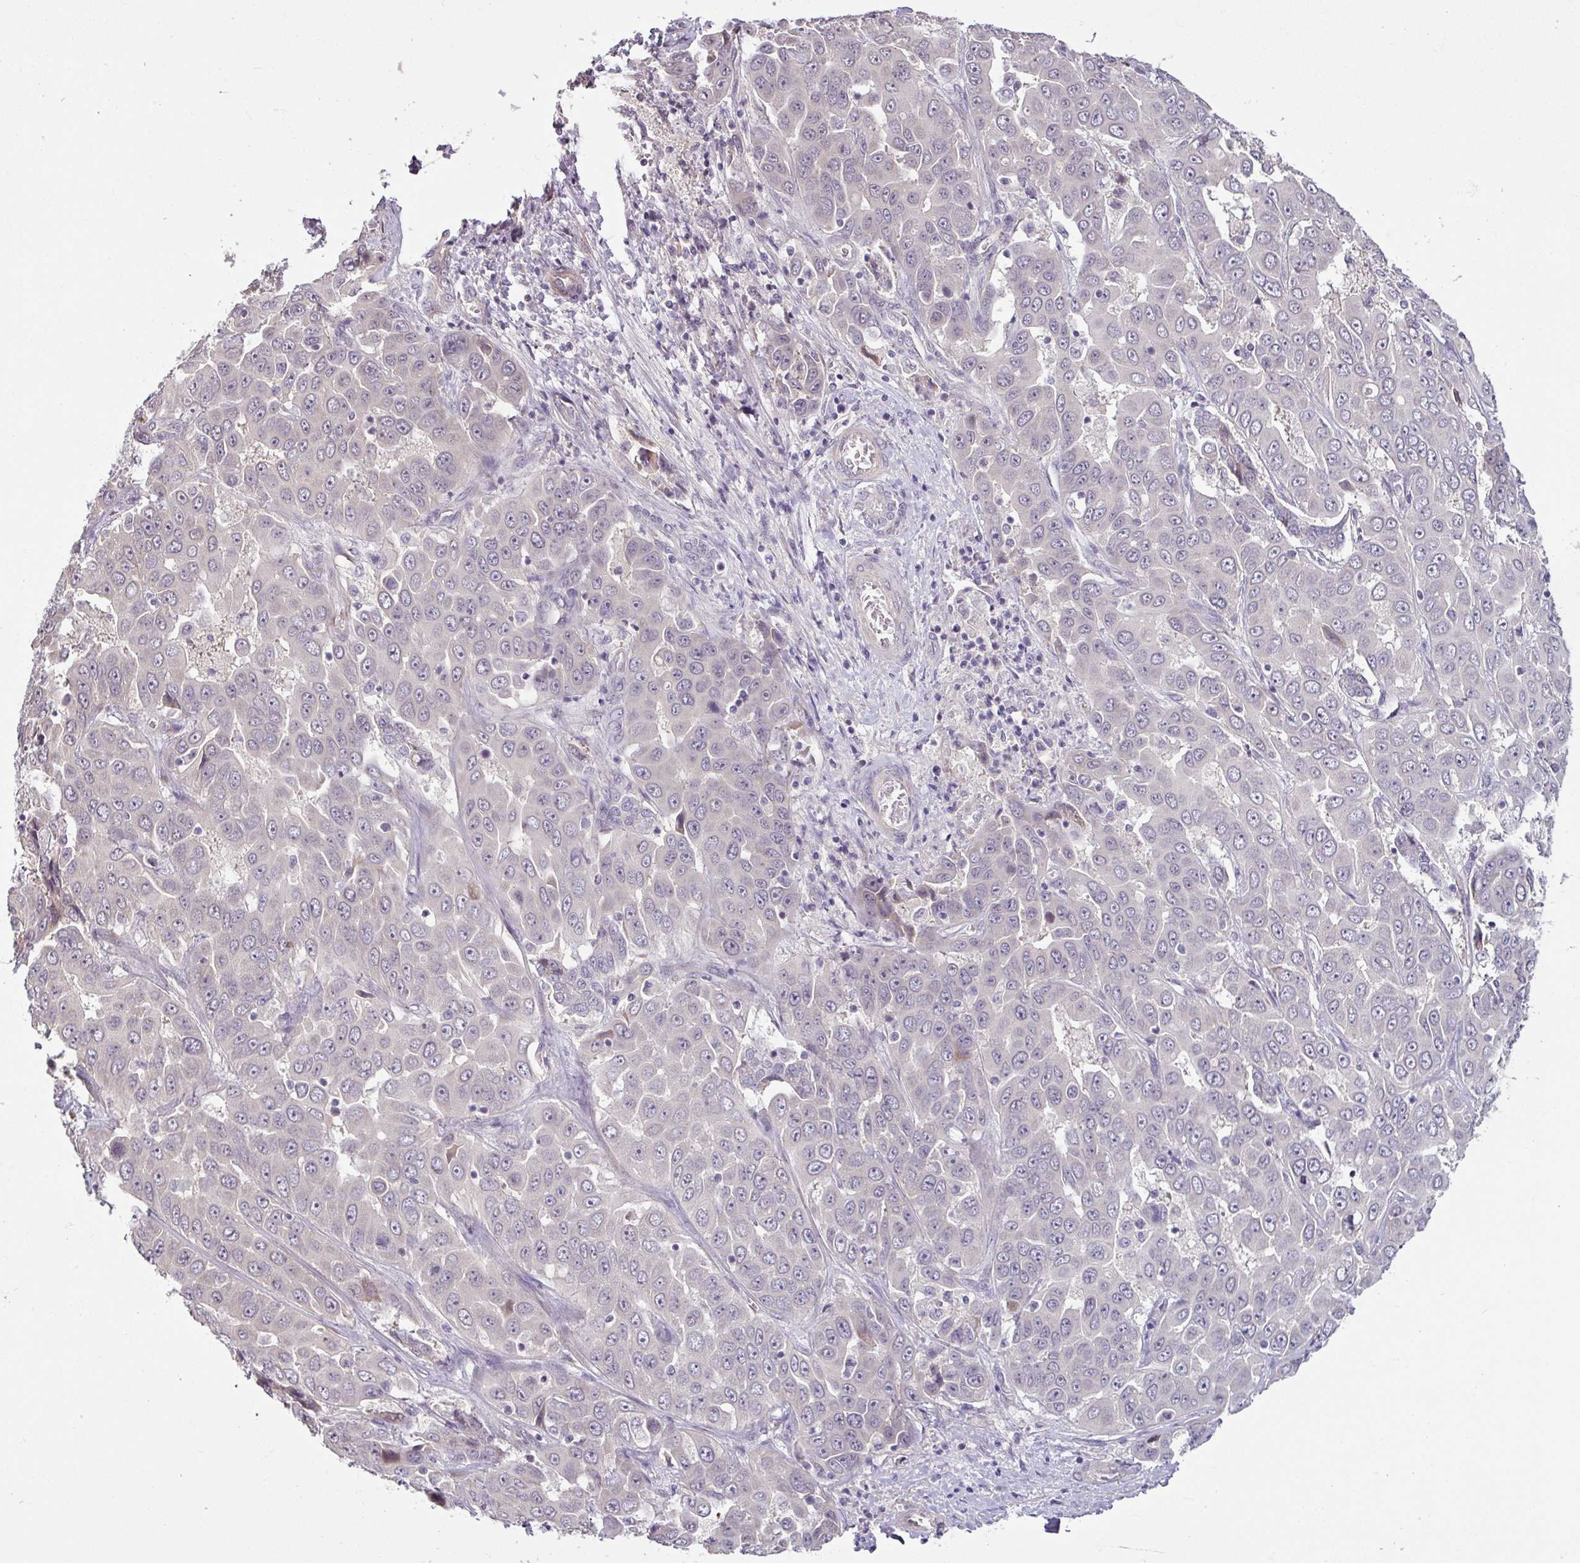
{"staining": {"intensity": "negative", "quantity": "none", "location": "none"}, "tissue": "liver cancer", "cell_type": "Tumor cells", "image_type": "cancer", "snomed": [{"axis": "morphology", "description": "Cholangiocarcinoma"}, {"axis": "topography", "description": "Liver"}], "caption": "There is no significant positivity in tumor cells of liver cancer (cholangiocarcinoma).", "gene": "OR52D1", "patient": {"sex": "female", "age": 52}}